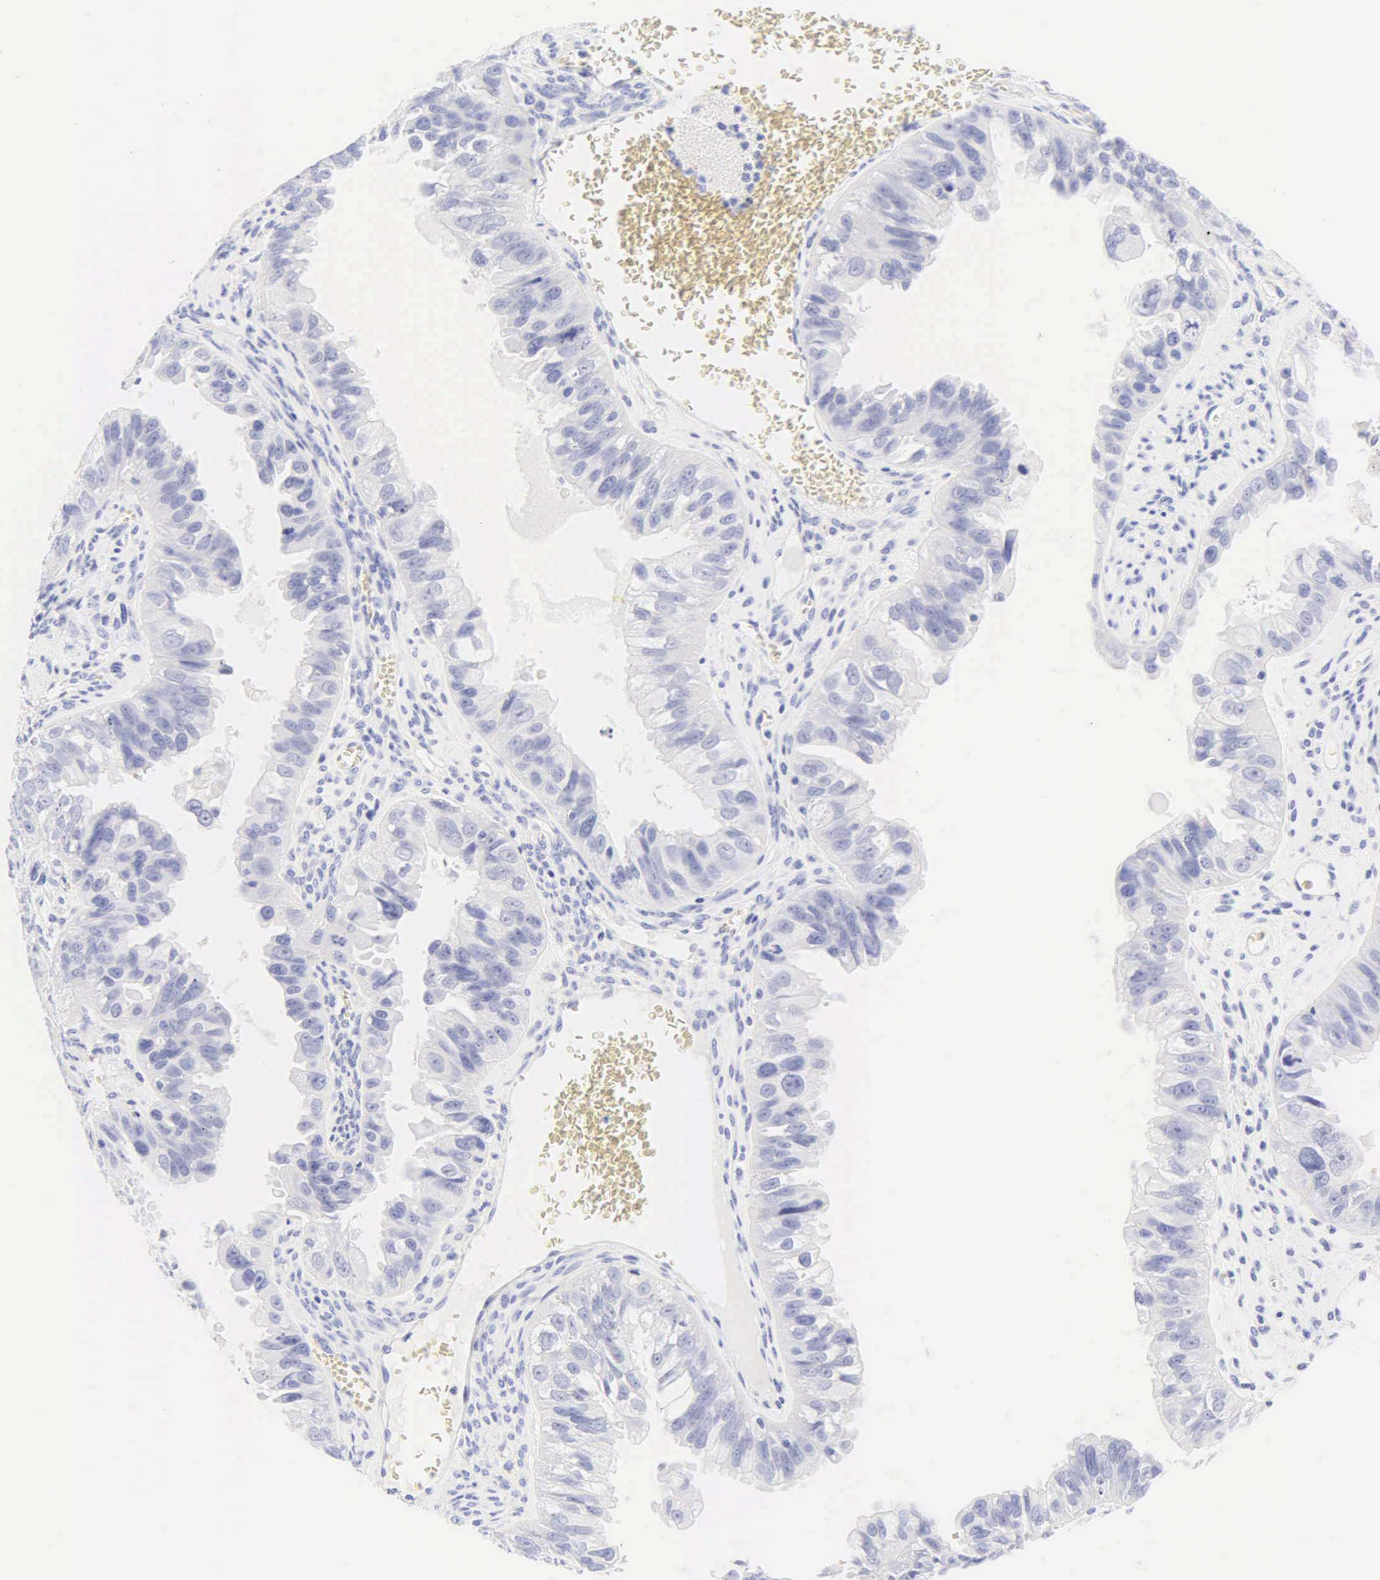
{"staining": {"intensity": "negative", "quantity": "none", "location": "none"}, "tissue": "ovarian cancer", "cell_type": "Tumor cells", "image_type": "cancer", "snomed": [{"axis": "morphology", "description": "Carcinoma, endometroid"}, {"axis": "topography", "description": "Ovary"}], "caption": "Protein analysis of ovarian endometroid carcinoma demonstrates no significant expression in tumor cells. (Brightfield microscopy of DAB IHC at high magnification).", "gene": "KRT20", "patient": {"sex": "female", "age": 85}}